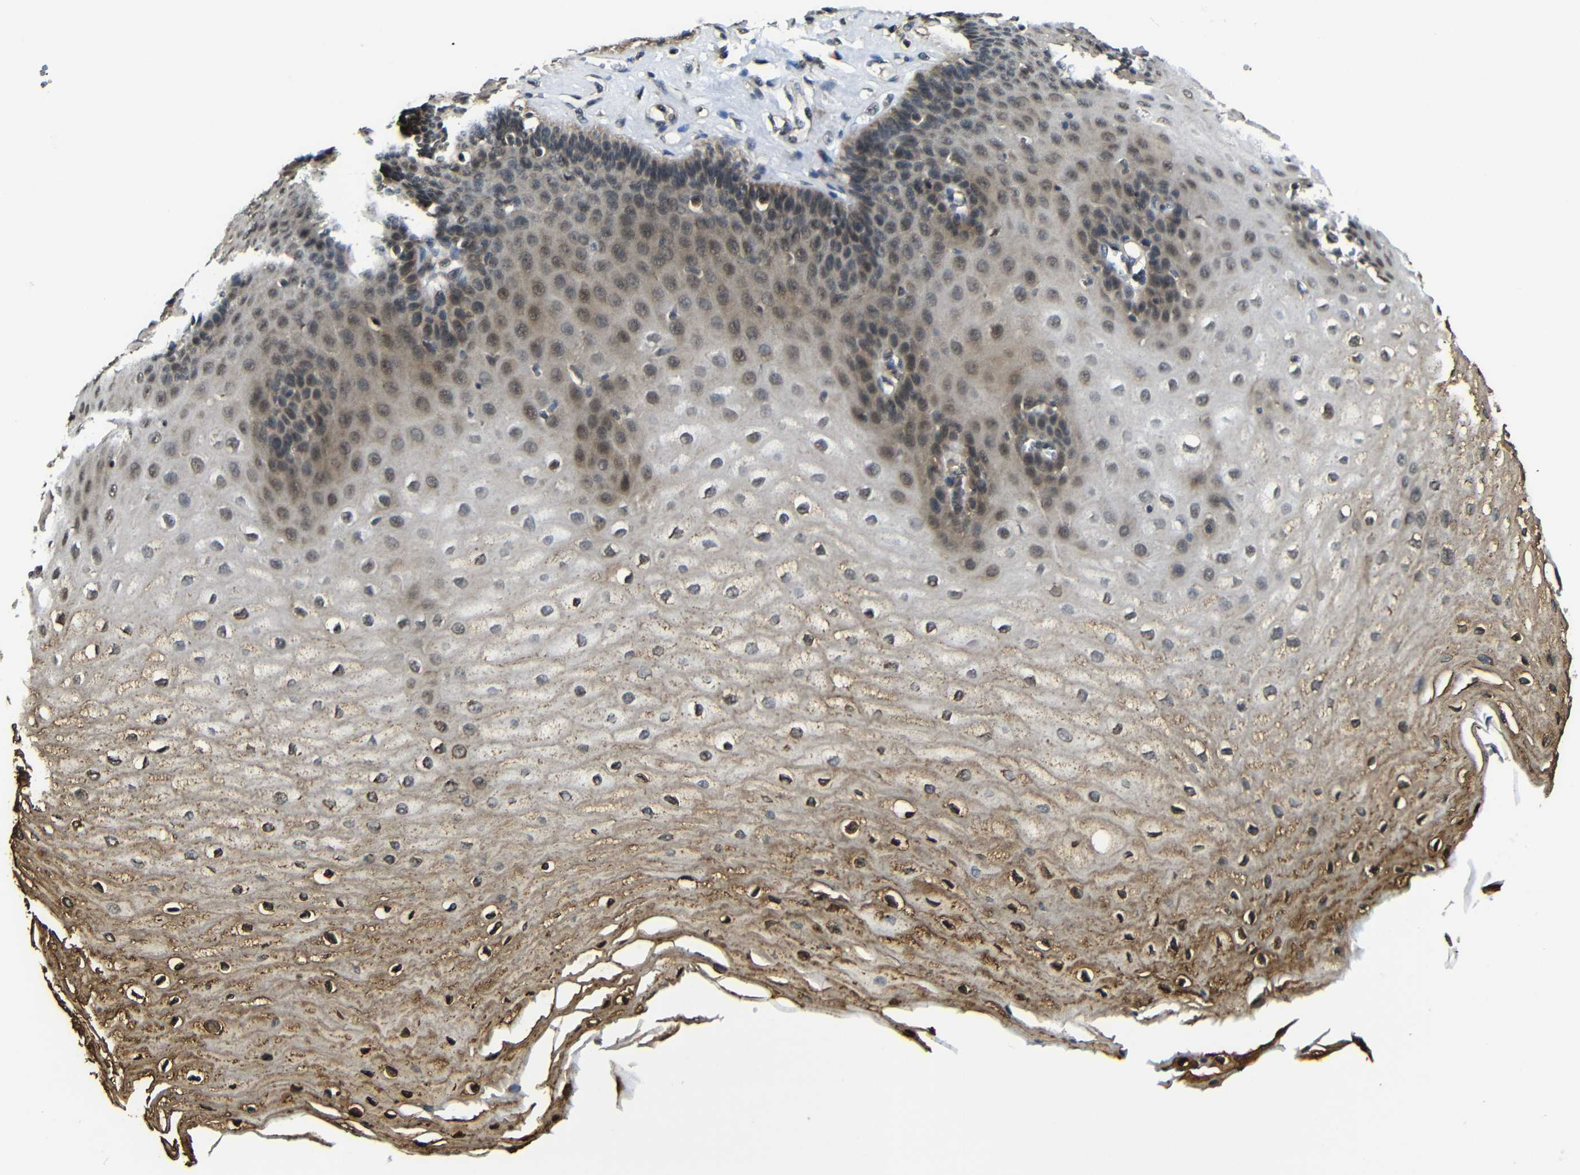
{"staining": {"intensity": "moderate", "quantity": ">75%", "location": "cytoplasmic/membranous,nuclear"}, "tissue": "esophagus", "cell_type": "Squamous epithelial cells", "image_type": "normal", "snomed": [{"axis": "morphology", "description": "Normal tissue, NOS"}, {"axis": "morphology", "description": "Squamous cell carcinoma, NOS"}, {"axis": "topography", "description": "Esophagus"}], "caption": "Immunohistochemistry (IHC) of unremarkable human esophagus reveals medium levels of moderate cytoplasmic/membranous,nuclear positivity in about >75% of squamous epithelial cells.", "gene": "FAM172A", "patient": {"sex": "male", "age": 65}}